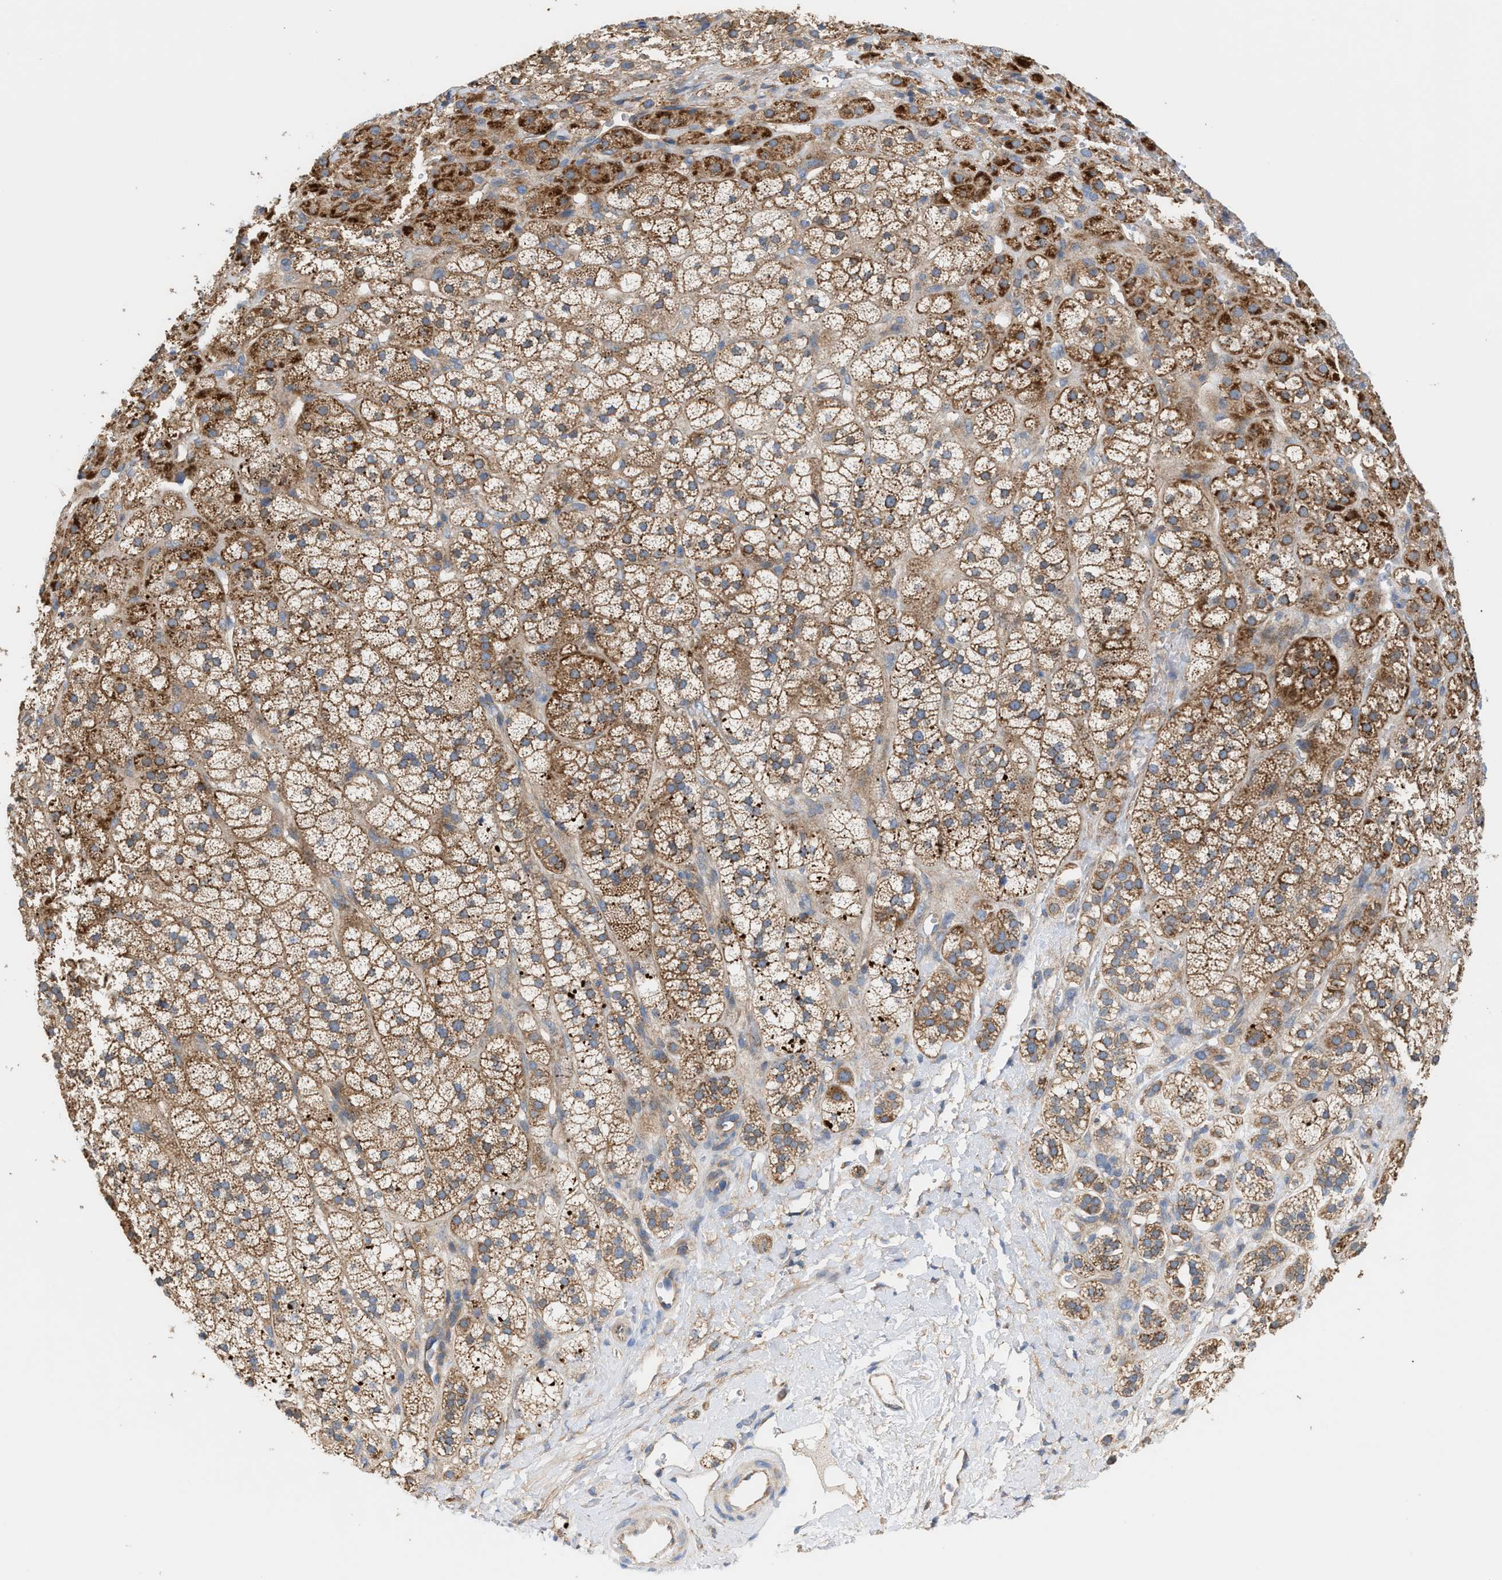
{"staining": {"intensity": "moderate", "quantity": ">75%", "location": "cytoplasmic/membranous"}, "tissue": "adrenal gland", "cell_type": "Glandular cells", "image_type": "normal", "snomed": [{"axis": "morphology", "description": "Normal tissue, NOS"}, {"axis": "topography", "description": "Adrenal gland"}], "caption": "Normal adrenal gland reveals moderate cytoplasmic/membranous positivity in about >75% of glandular cells The staining is performed using DAB brown chromogen to label protein expression. The nuclei are counter-stained blue using hematoxylin..", "gene": "OXSM", "patient": {"sex": "male", "age": 56}}